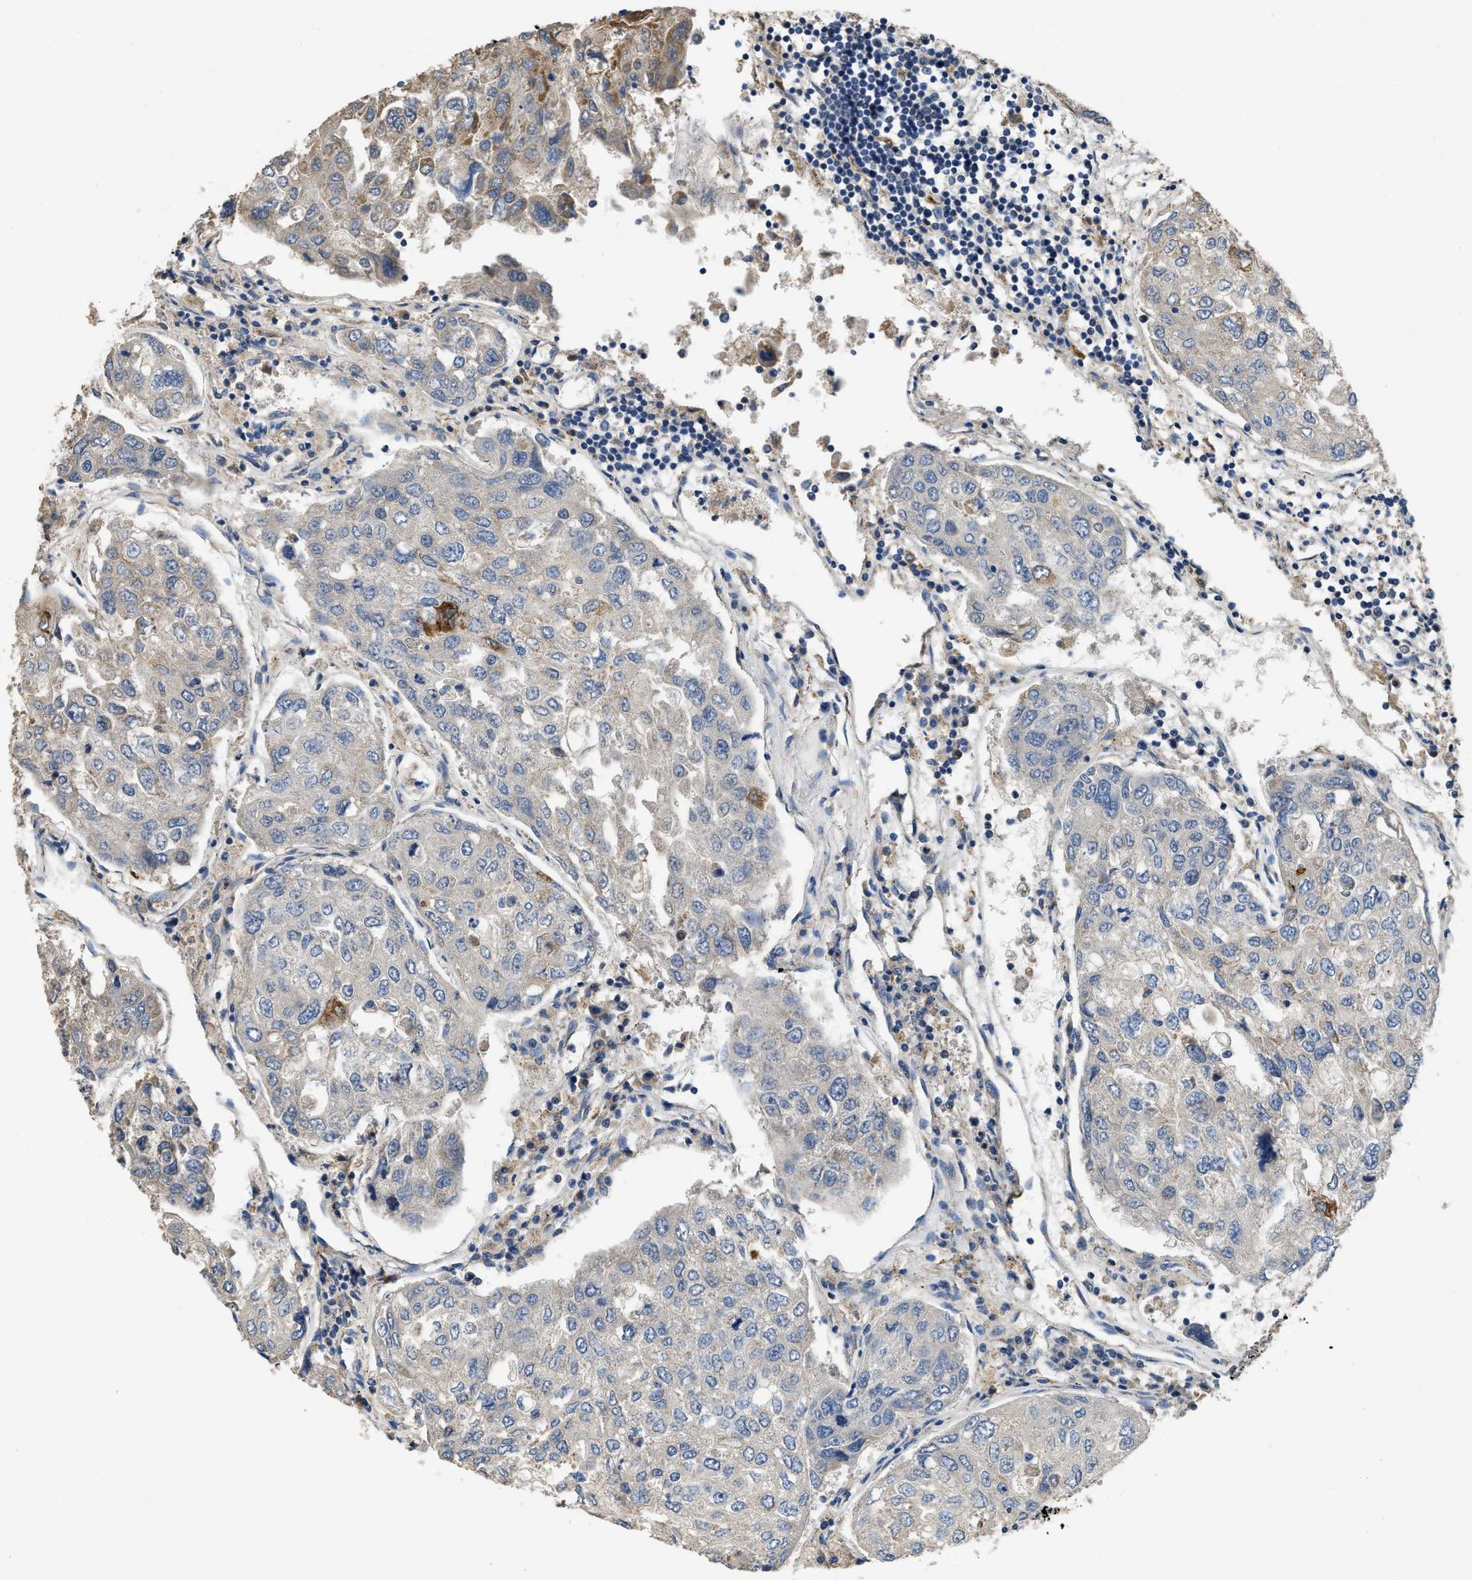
{"staining": {"intensity": "negative", "quantity": "none", "location": "none"}, "tissue": "urothelial cancer", "cell_type": "Tumor cells", "image_type": "cancer", "snomed": [{"axis": "morphology", "description": "Urothelial carcinoma, High grade"}, {"axis": "topography", "description": "Lymph node"}, {"axis": "topography", "description": "Urinary bladder"}], "caption": "Tumor cells show no significant protein staining in high-grade urothelial carcinoma.", "gene": "TMEM150A", "patient": {"sex": "male", "age": 51}}